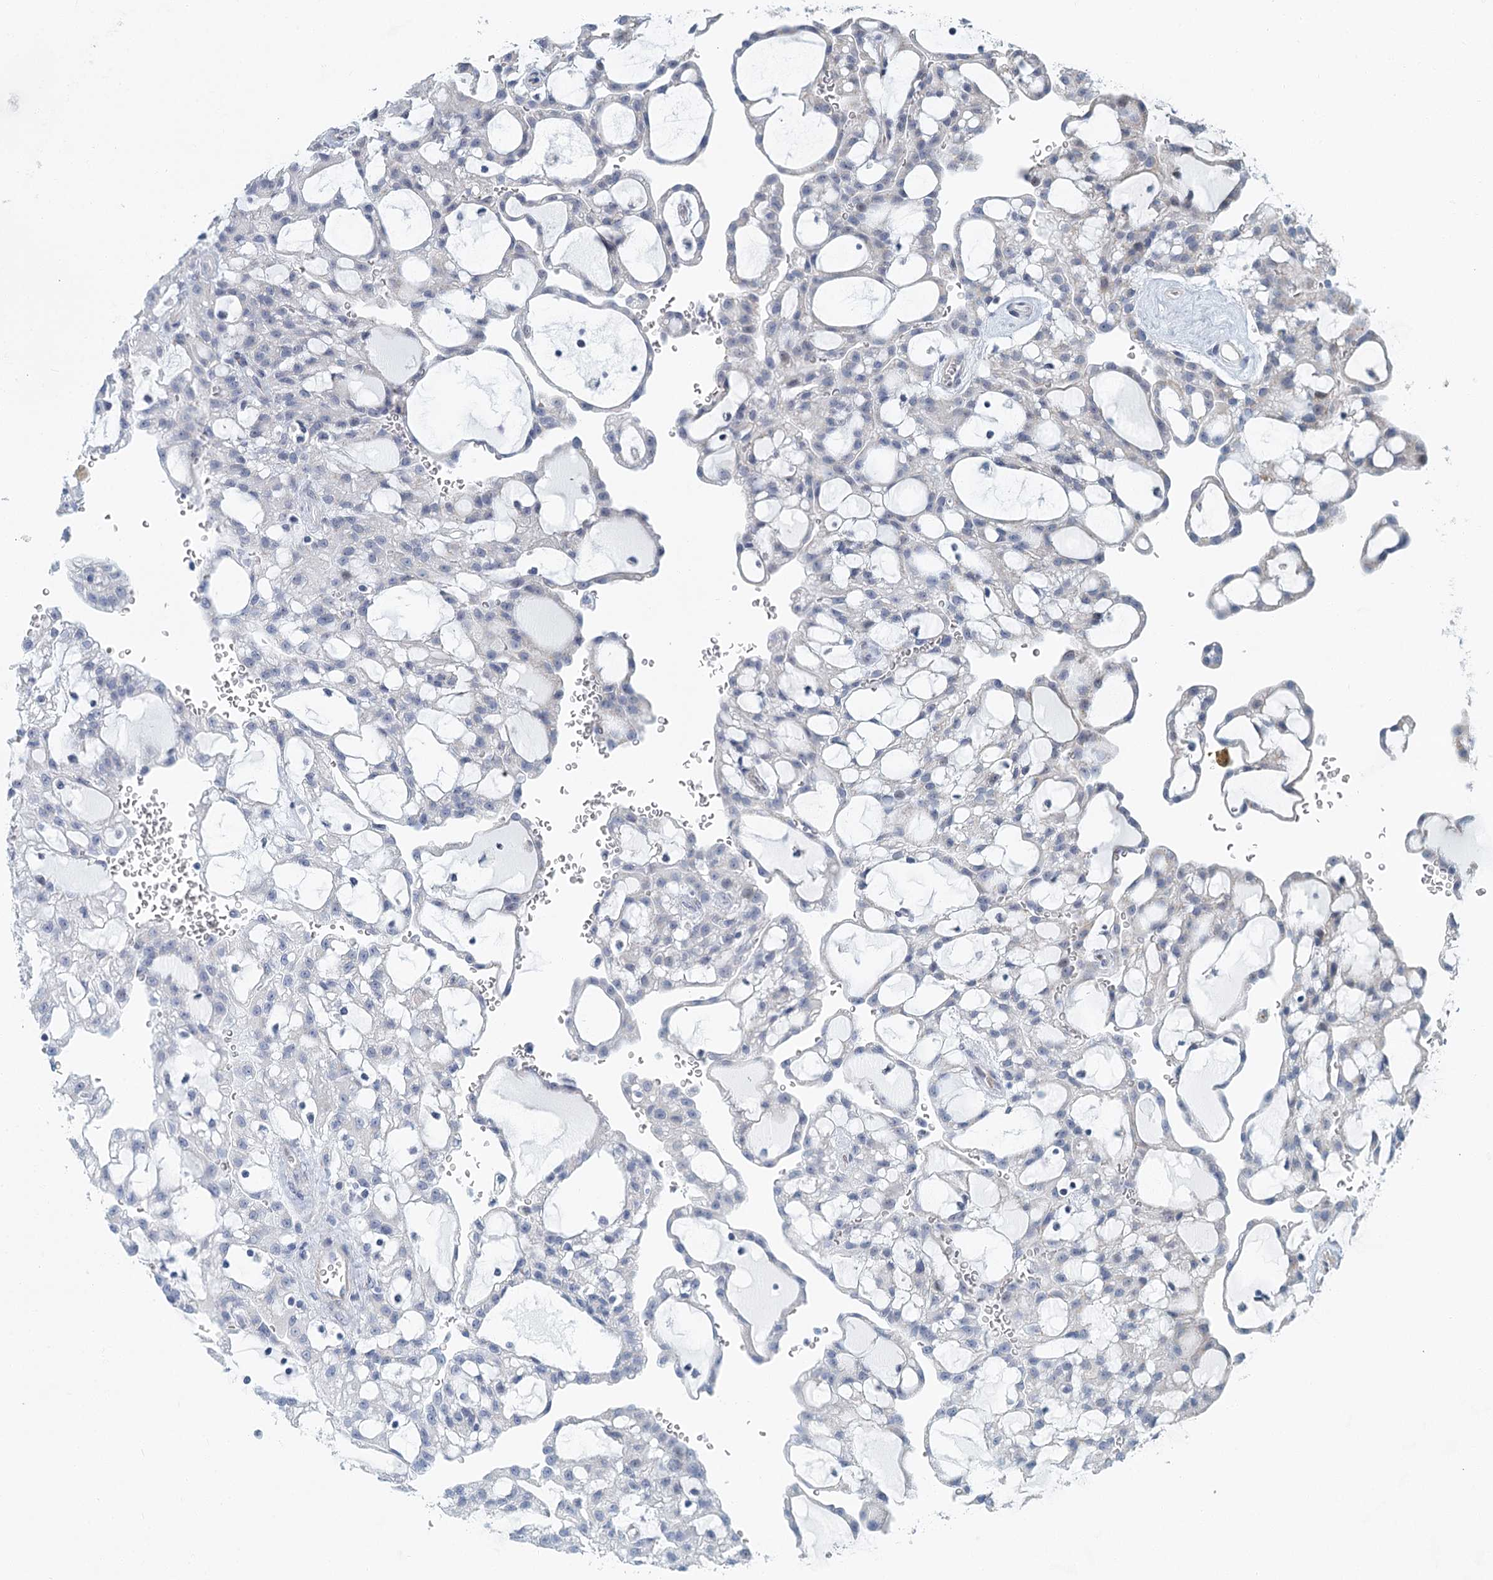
{"staining": {"intensity": "negative", "quantity": "none", "location": "none"}, "tissue": "renal cancer", "cell_type": "Tumor cells", "image_type": "cancer", "snomed": [{"axis": "morphology", "description": "Adenocarcinoma, NOS"}, {"axis": "topography", "description": "Kidney"}], "caption": "A high-resolution histopathology image shows immunohistochemistry (IHC) staining of renal cancer, which reveals no significant staining in tumor cells.", "gene": "ZNF527", "patient": {"sex": "male", "age": 63}}